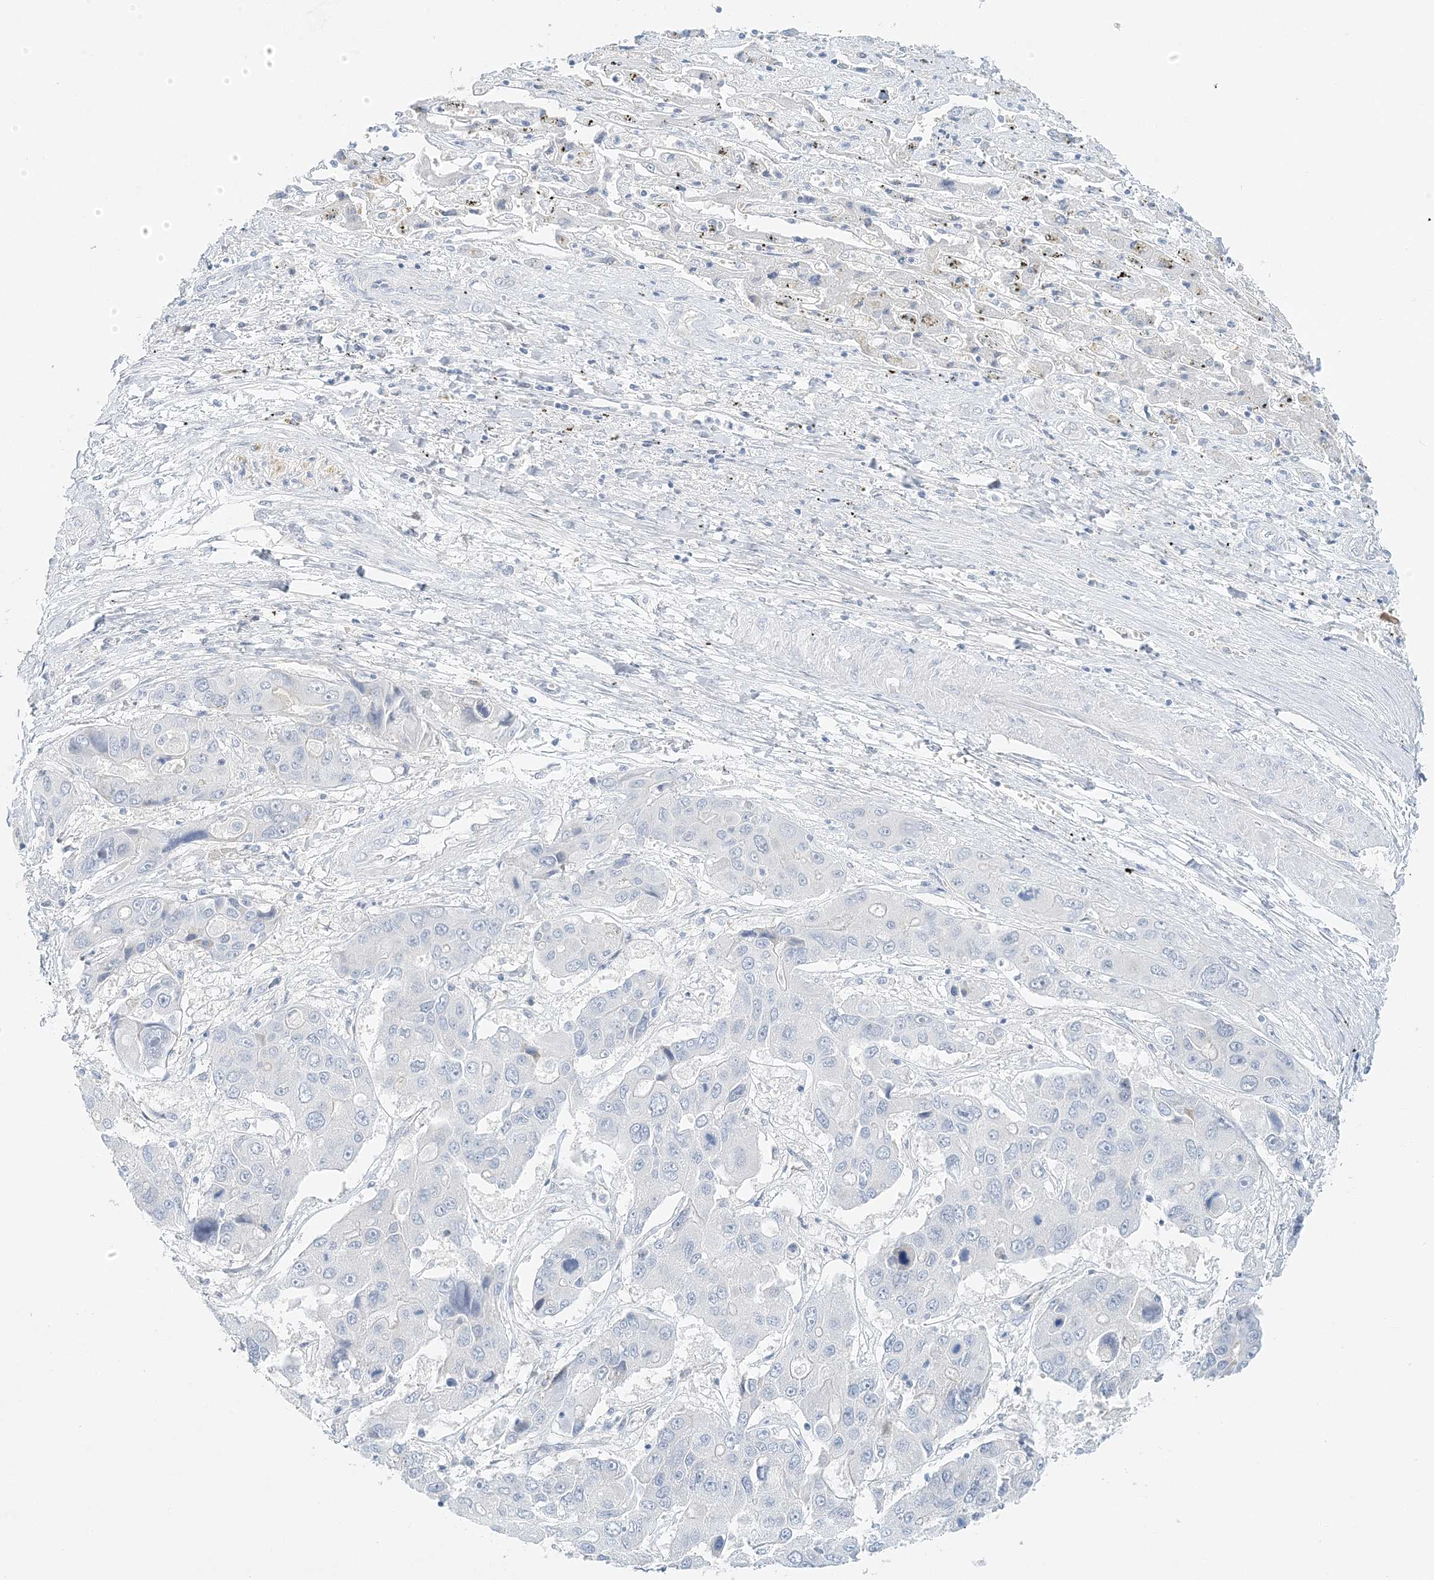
{"staining": {"intensity": "negative", "quantity": "none", "location": "none"}, "tissue": "liver cancer", "cell_type": "Tumor cells", "image_type": "cancer", "snomed": [{"axis": "morphology", "description": "Cholangiocarcinoma"}, {"axis": "topography", "description": "Liver"}], "caption": "Immunohistochemistry photomicrograph of neoplastic tissue: liver cancer (cholangiocarcinoma) stained with DAB (3,3'-diaminobenzidine) exhibits no significant protein staining in tumor cells. (Brightfield microscopy of DAB (3,3'-diaminobenzidine) IHC at high magnification).", "gene": "VILL", "patient": {"sex": "male", "age": 67}}